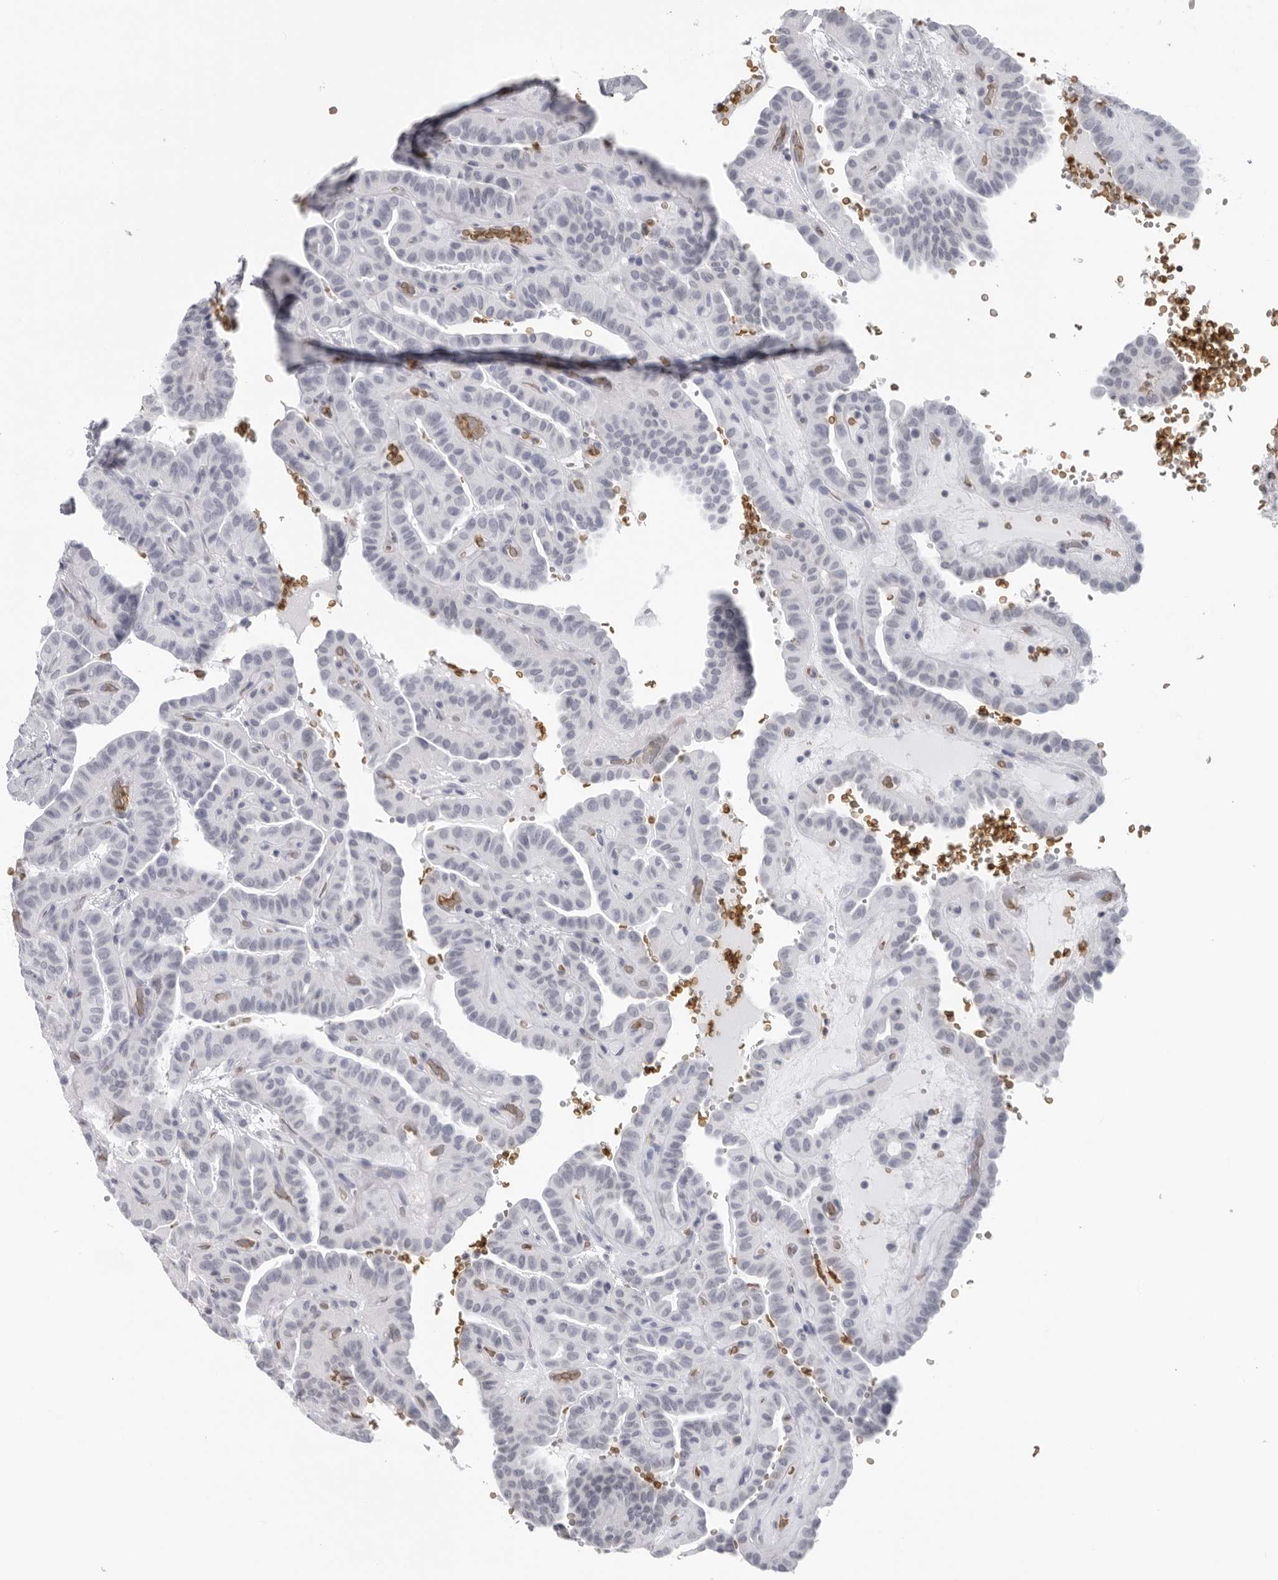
{"staining": {"intensity": "negative", "quantity": "none", "location": "none"}, "tissue": "thyroid cancer", "cell_type": "Tumor cells", "image_type": "cancer", "snomed": [{"axis": "morphology", "description": "Papillary adenocarcinoma, NOS"}, {"axis": "topography", "description": "Thyroid gland"}], "caption": "Immunohistochemistry (IHC) micrograph of human papillary adenocarcinoma (thyroid) stained for a protein (brown), which shows no expression in tumor cells.", "gene": "EPB41", "patient": {"sex": "male", "age": 77}}